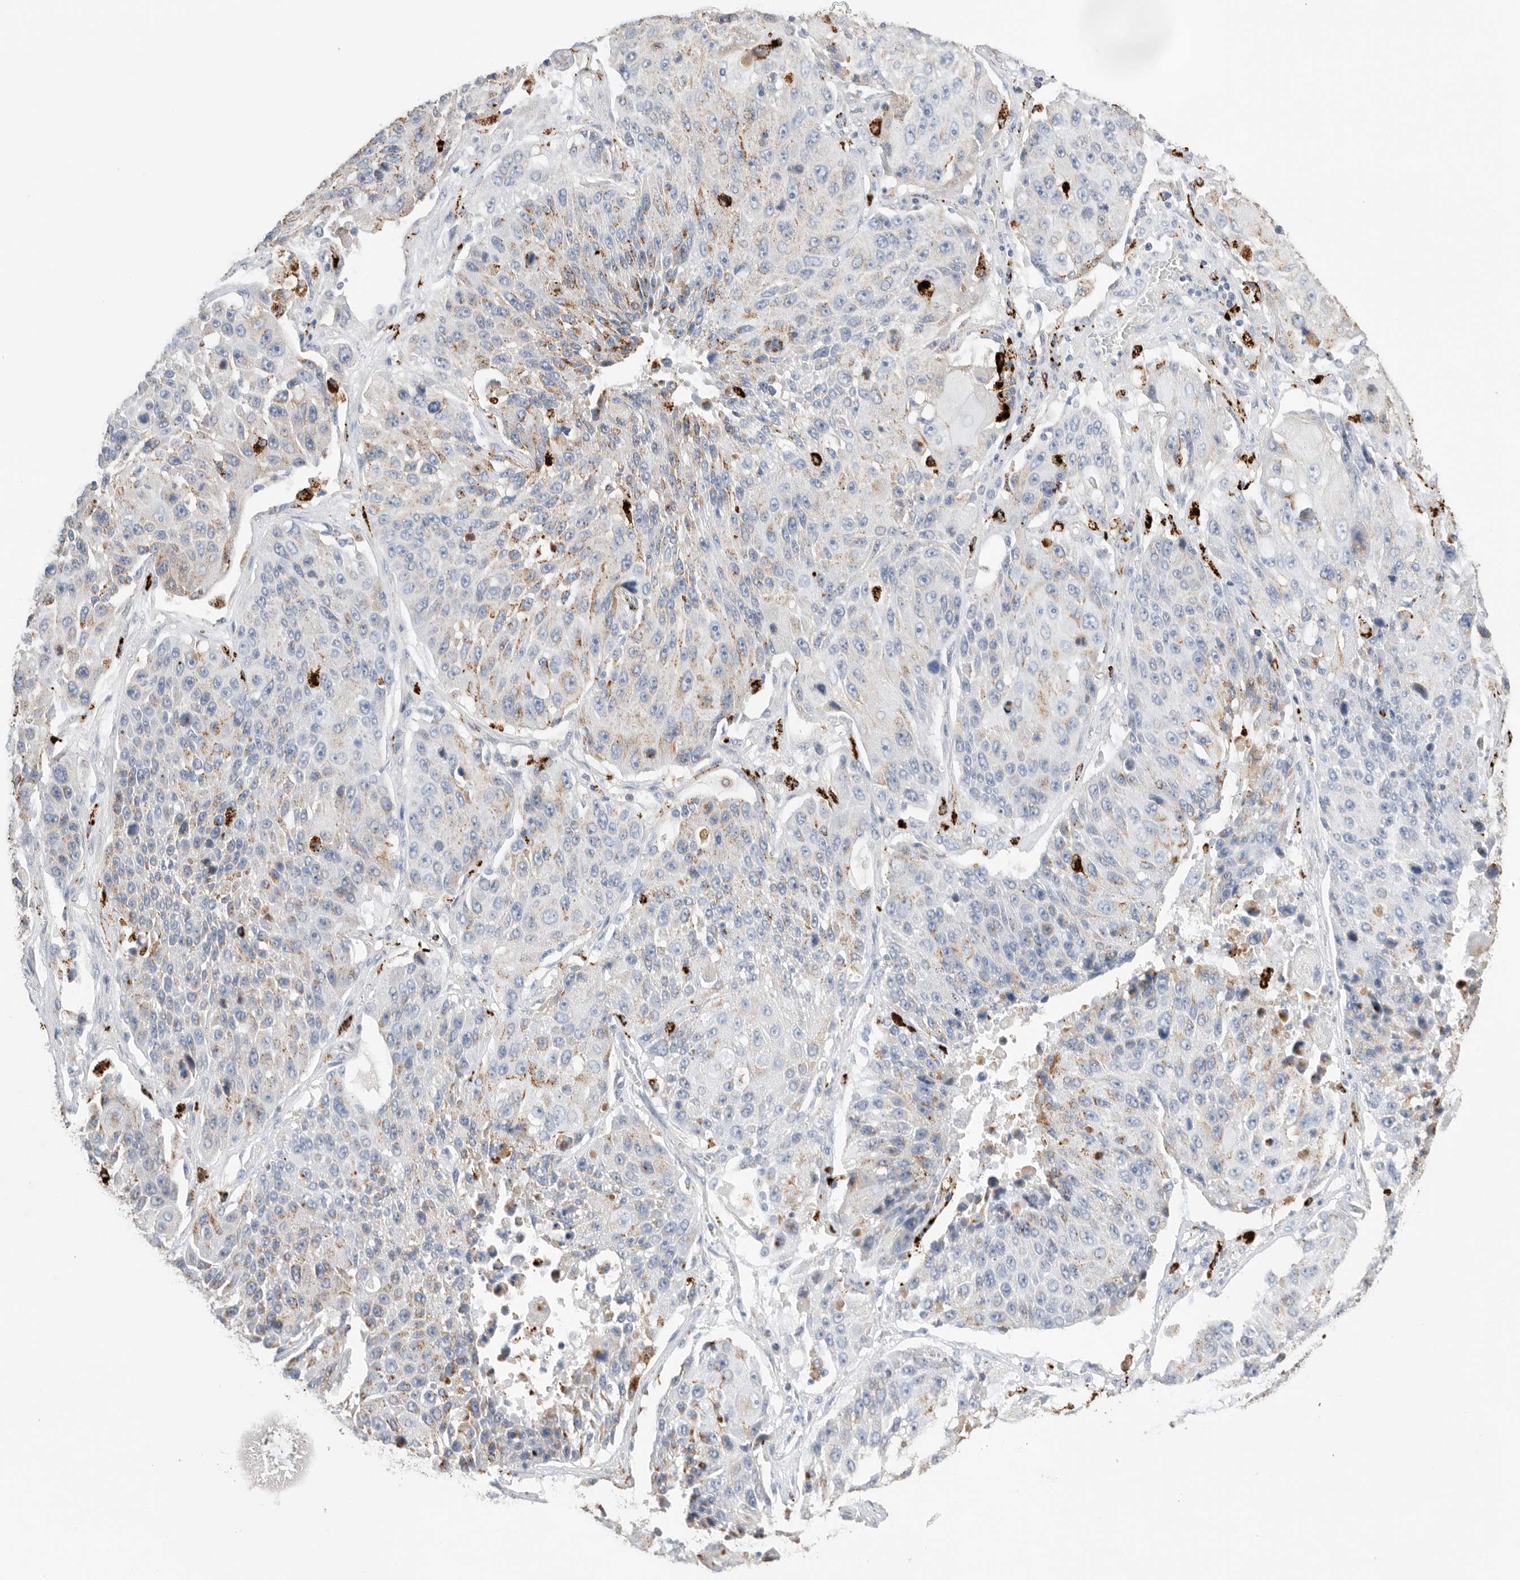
{"staining": {"intensity": "moderate", "quantity": "25%-75%", "location": "cytoplasmic/membranous"}, "tissue": "lung cancer", "cell_type": "Tumor cells", "image_type": "cancer", "snomed": [{"axis": "morphology", "description": "Squamous cell carcinoma, NOS"}, {"axis": "topography", "description": "Lung"}], "caption": "About 25%-75% of tumor cells in human lung cancer (squamous cell carcinoma) display moderate cytoplasmic/membranous protein positivity as visualized by brown immunohistochemical staining.", "gene": "GGH", "patient": {"sex": "male", "age": 61}}